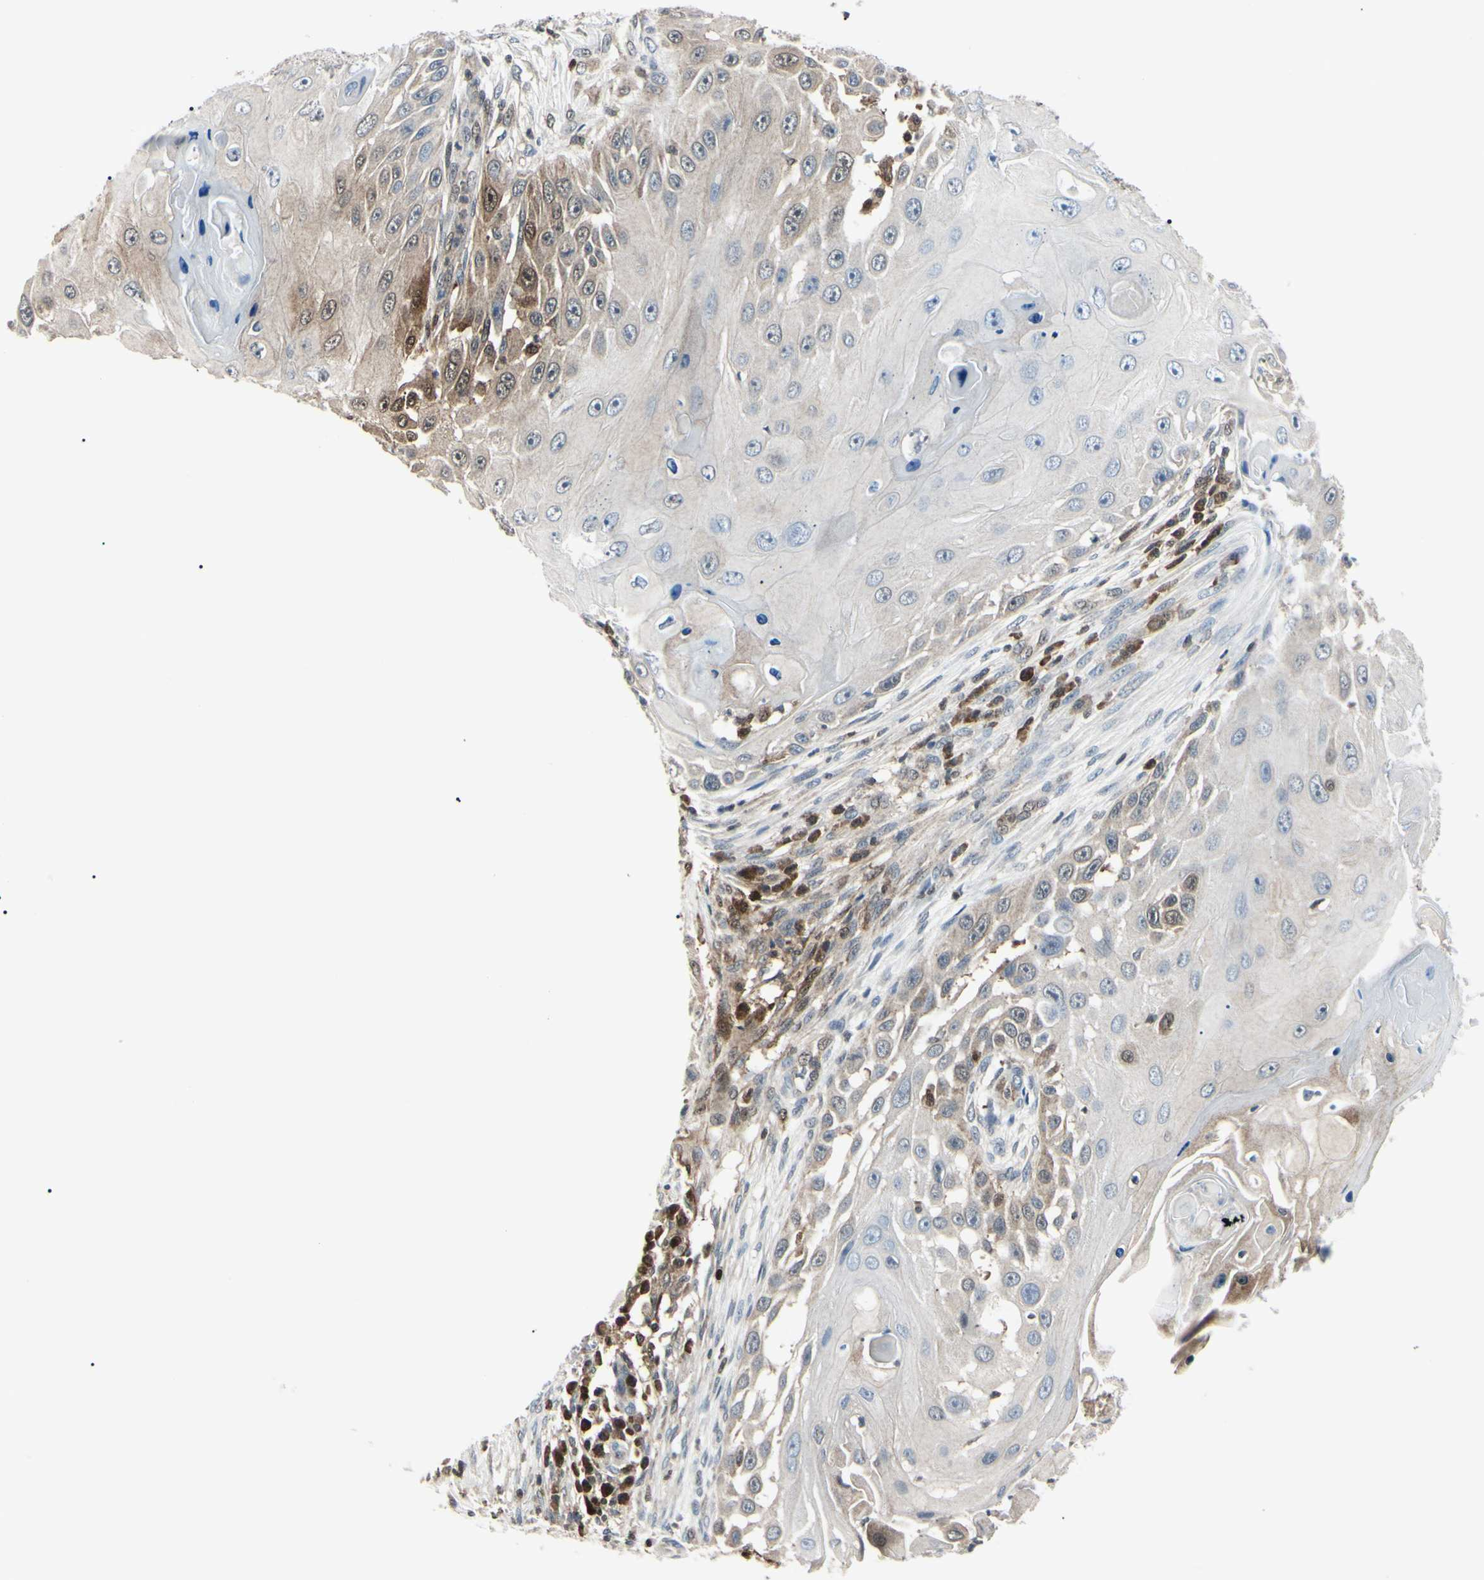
{"staining": {"intensity": "moderate", "quantity": "25%-75%", "location": "cytoplasmic/membranous,nuclear"}, "tissue": "skin cancer", "cell_type": "Tumor cells", "image_type": "cancer", "snomed": [{"axis": "morphology", "description": "Squamous cell carcinoma, NOS"}, {"axis": "topography", "description": "Skin"}], "caption": "This image displays skin squamous cell carcinoma stained with immunohistochemistry to label a protein in brown. The cytoplasmic/membranous and nuclear of tumor cells show moderate positivity for the protein. Nuclei are counter-stained blue.", "gene": "PGK1", "patient": {"sex": "female", "age": 44}}